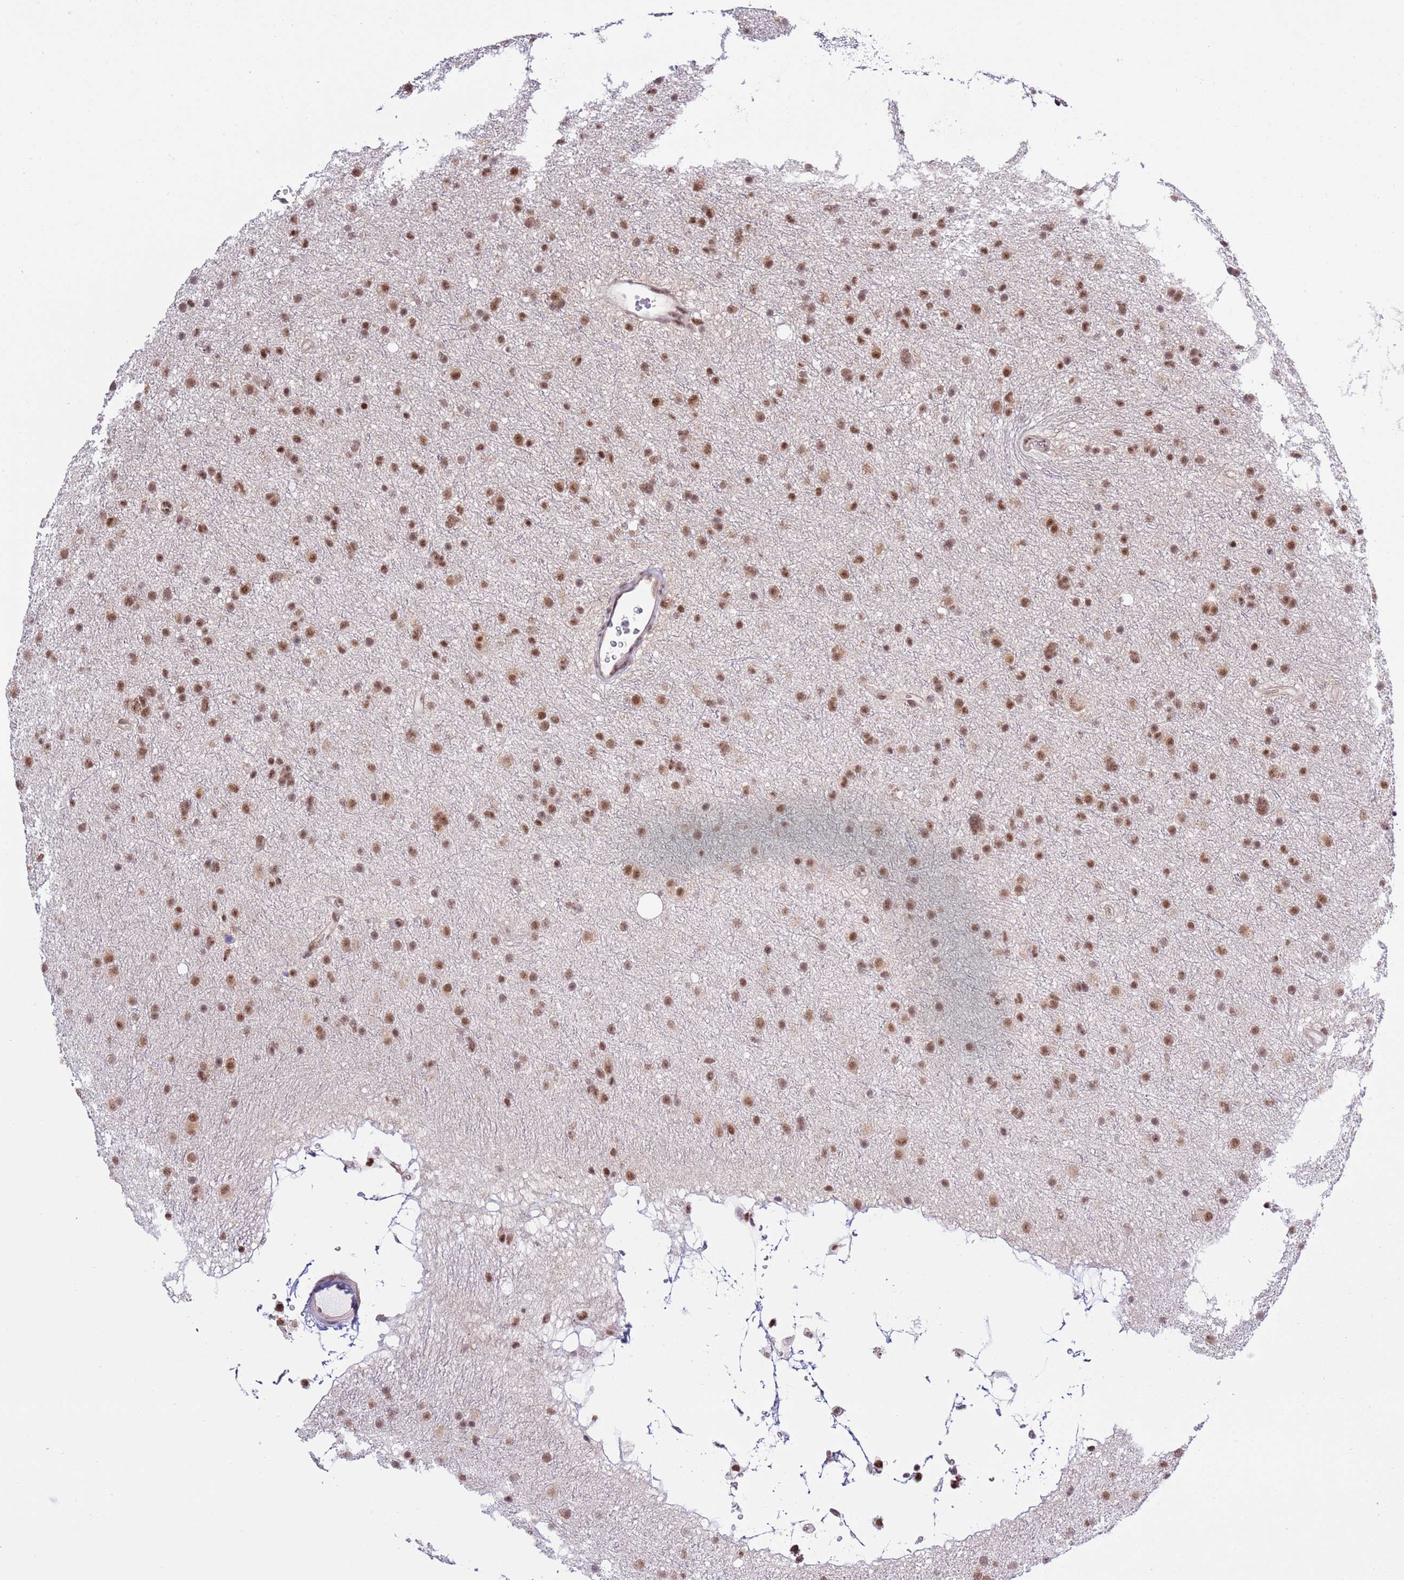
{"staining": {"intensity": "moderate", "quantity": ">75%", "location": "nuclear"}, "tissue": "glioma", "cell_type": "Tumor cells", "image_type": "cancer", "snomed": [{"axis": "morphology", "description": "Glioma, malignant, Low grade"}, {"axis": "topography", "description": "Cerebral cortex"}], "caption": "Glioma stained with a protein marker reveals moderate staining in tumor cells.", "gene": "PRPF6", "patient": {"sex": "female", "age": 39}}